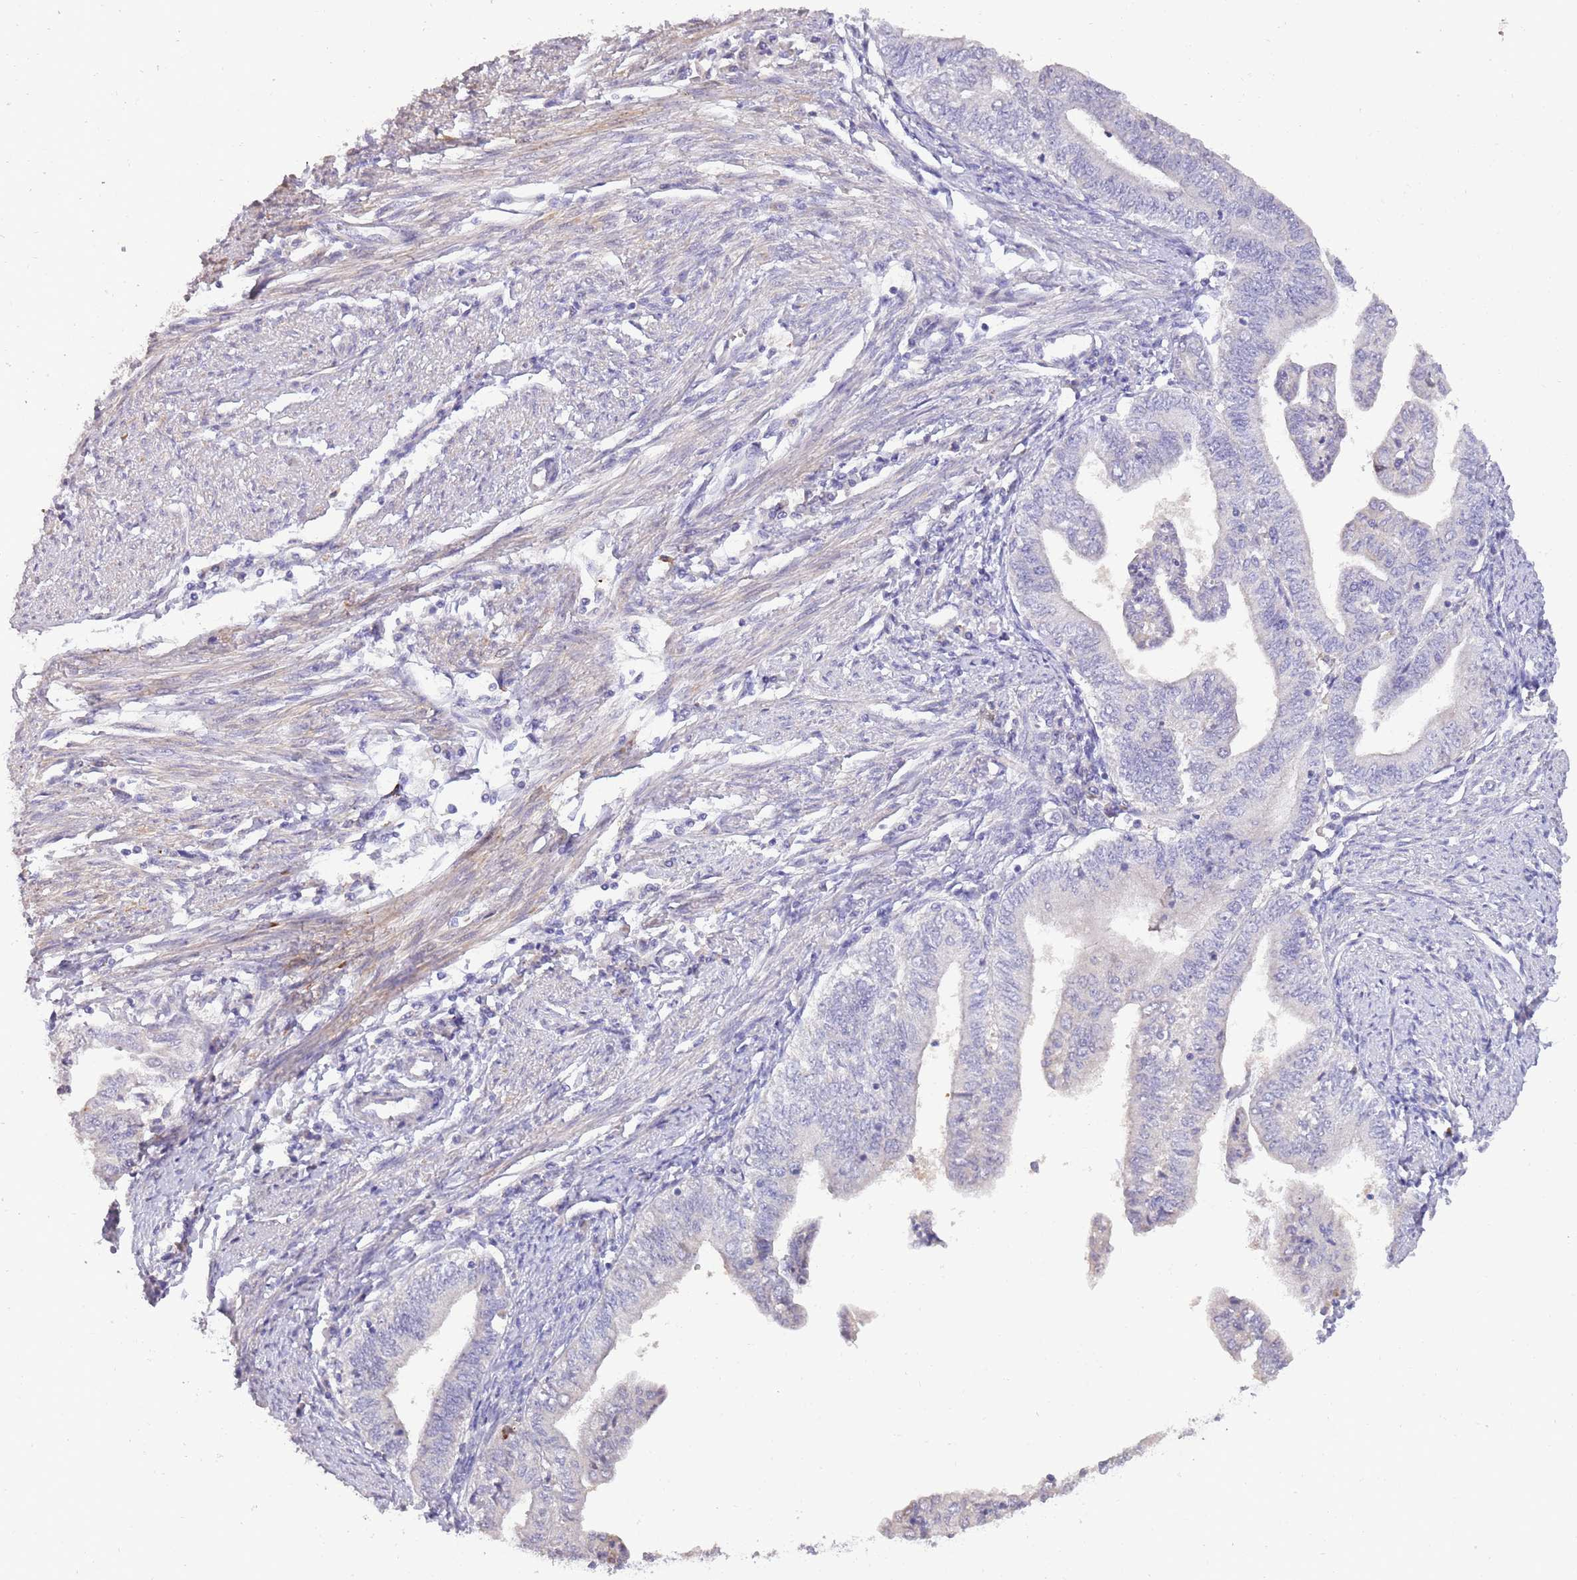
{"staining": {"intensity": "negative", "quantity": "none", "location": "none"}, "tissue": "endometrial cancer", "cell_type": "Tumor cells", "image_type": "cancer", "snomed": [{"axis": "morphology", "description": "Adenocarcinoma, NOS"}, {"axis": "topography", "description": "Endometrium"}], "caption": "This is an immunohistochemistry (IHC) image of human endometrial cancer. There is no staining in tumor cells.", "gene": "ZNF658", "patient": {"sex": "female", "age": 66}}